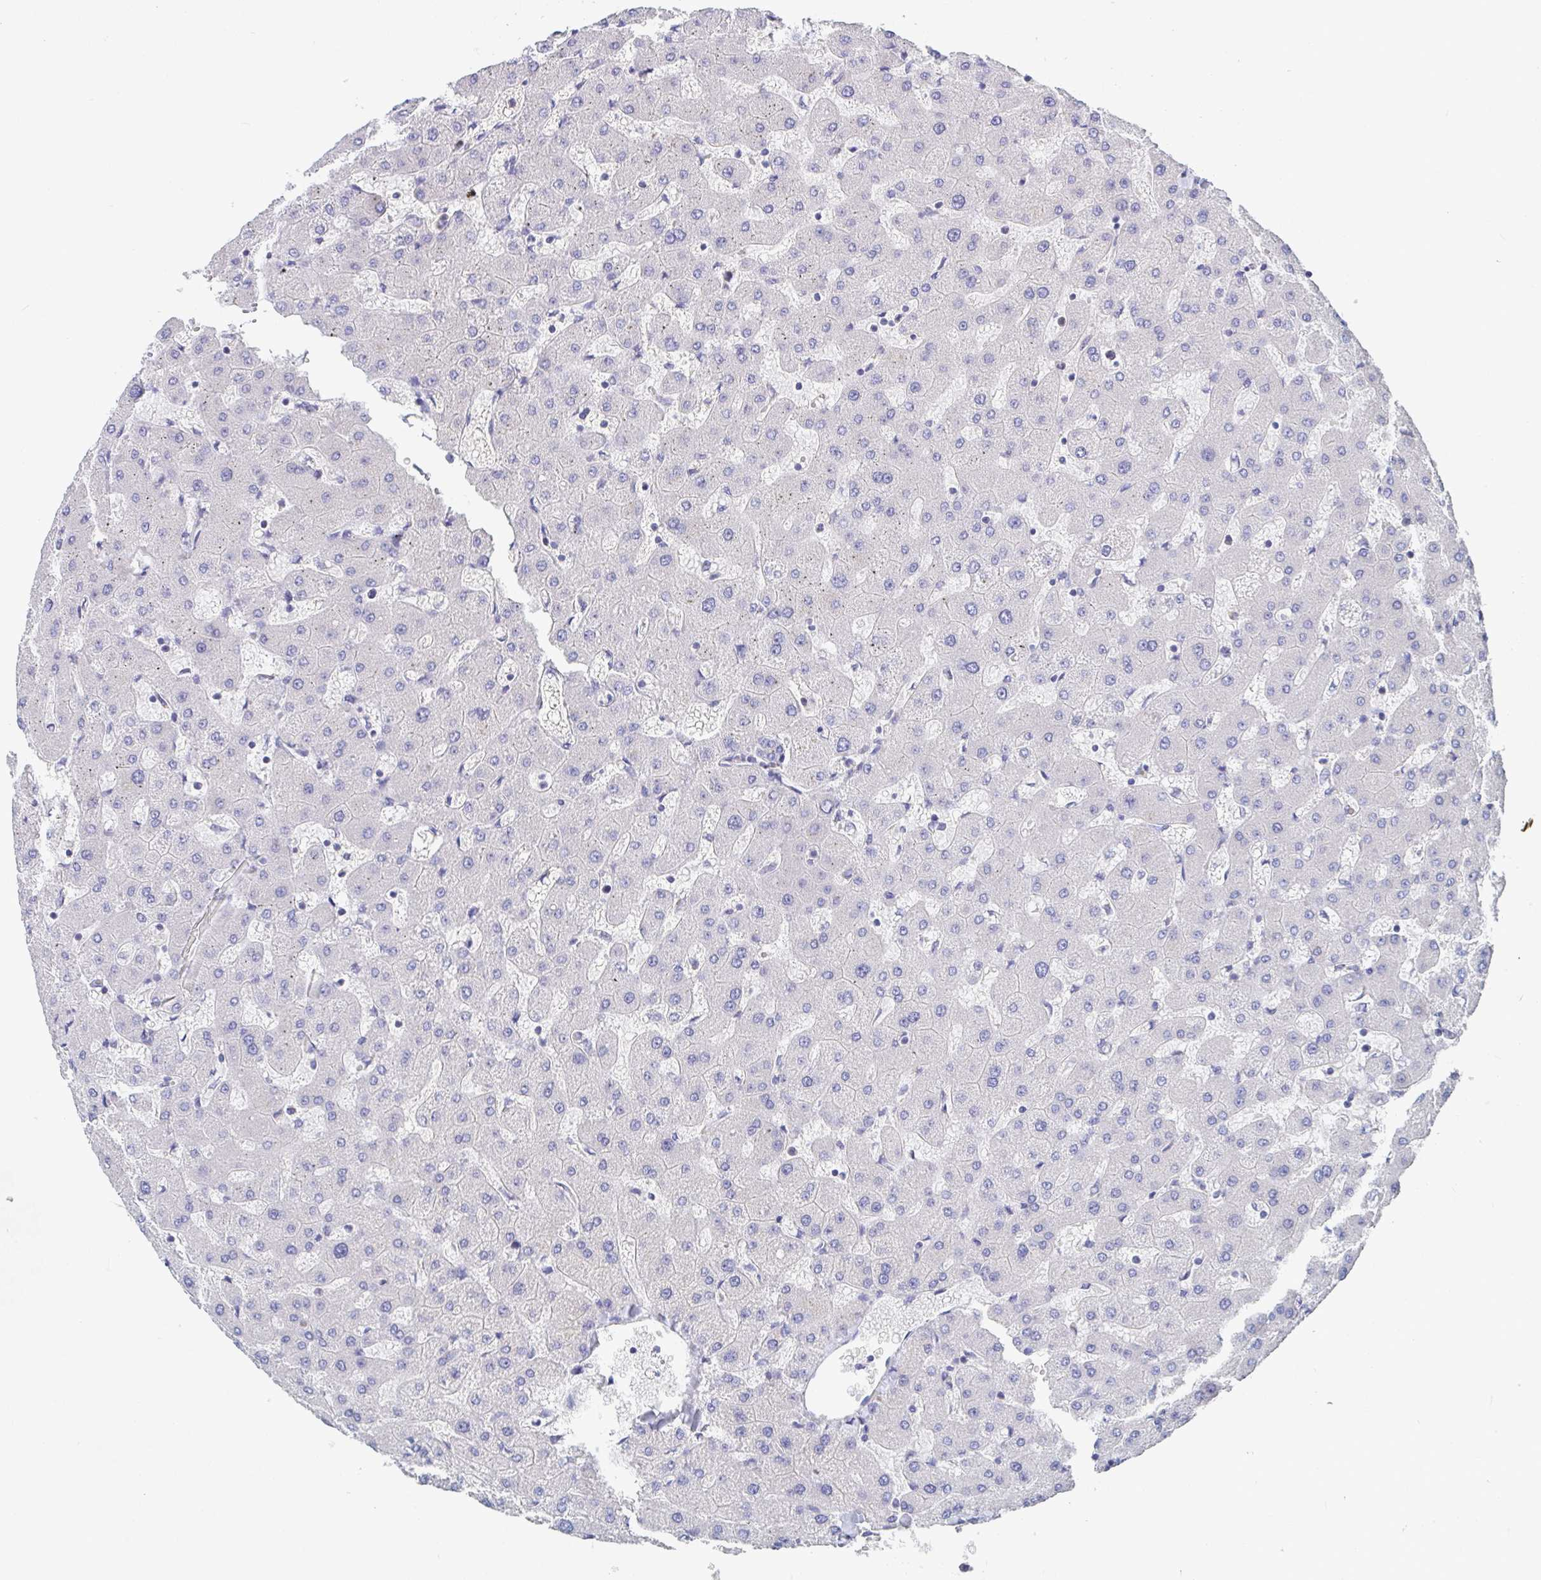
{"staining": {"intensity": "negative", "quantity": "none", "location": "none"}, "tissue": "liver", "cell_type": "Cholangiocytes", "image_type": "normal", "snomed": [{"axis": "morphology", "description": "Normal tissue, NOS"}, {"axis": "topography", "description": "Liver"}], "caption": "Liver was stained to show a protein in brown. There is no significant positivity in cholangiocytes. (DAB IHC visualized using brightfield microscopy, high magnification).", "gene": "P2RX3", "patient": {"sex": "female", "age": 63}}